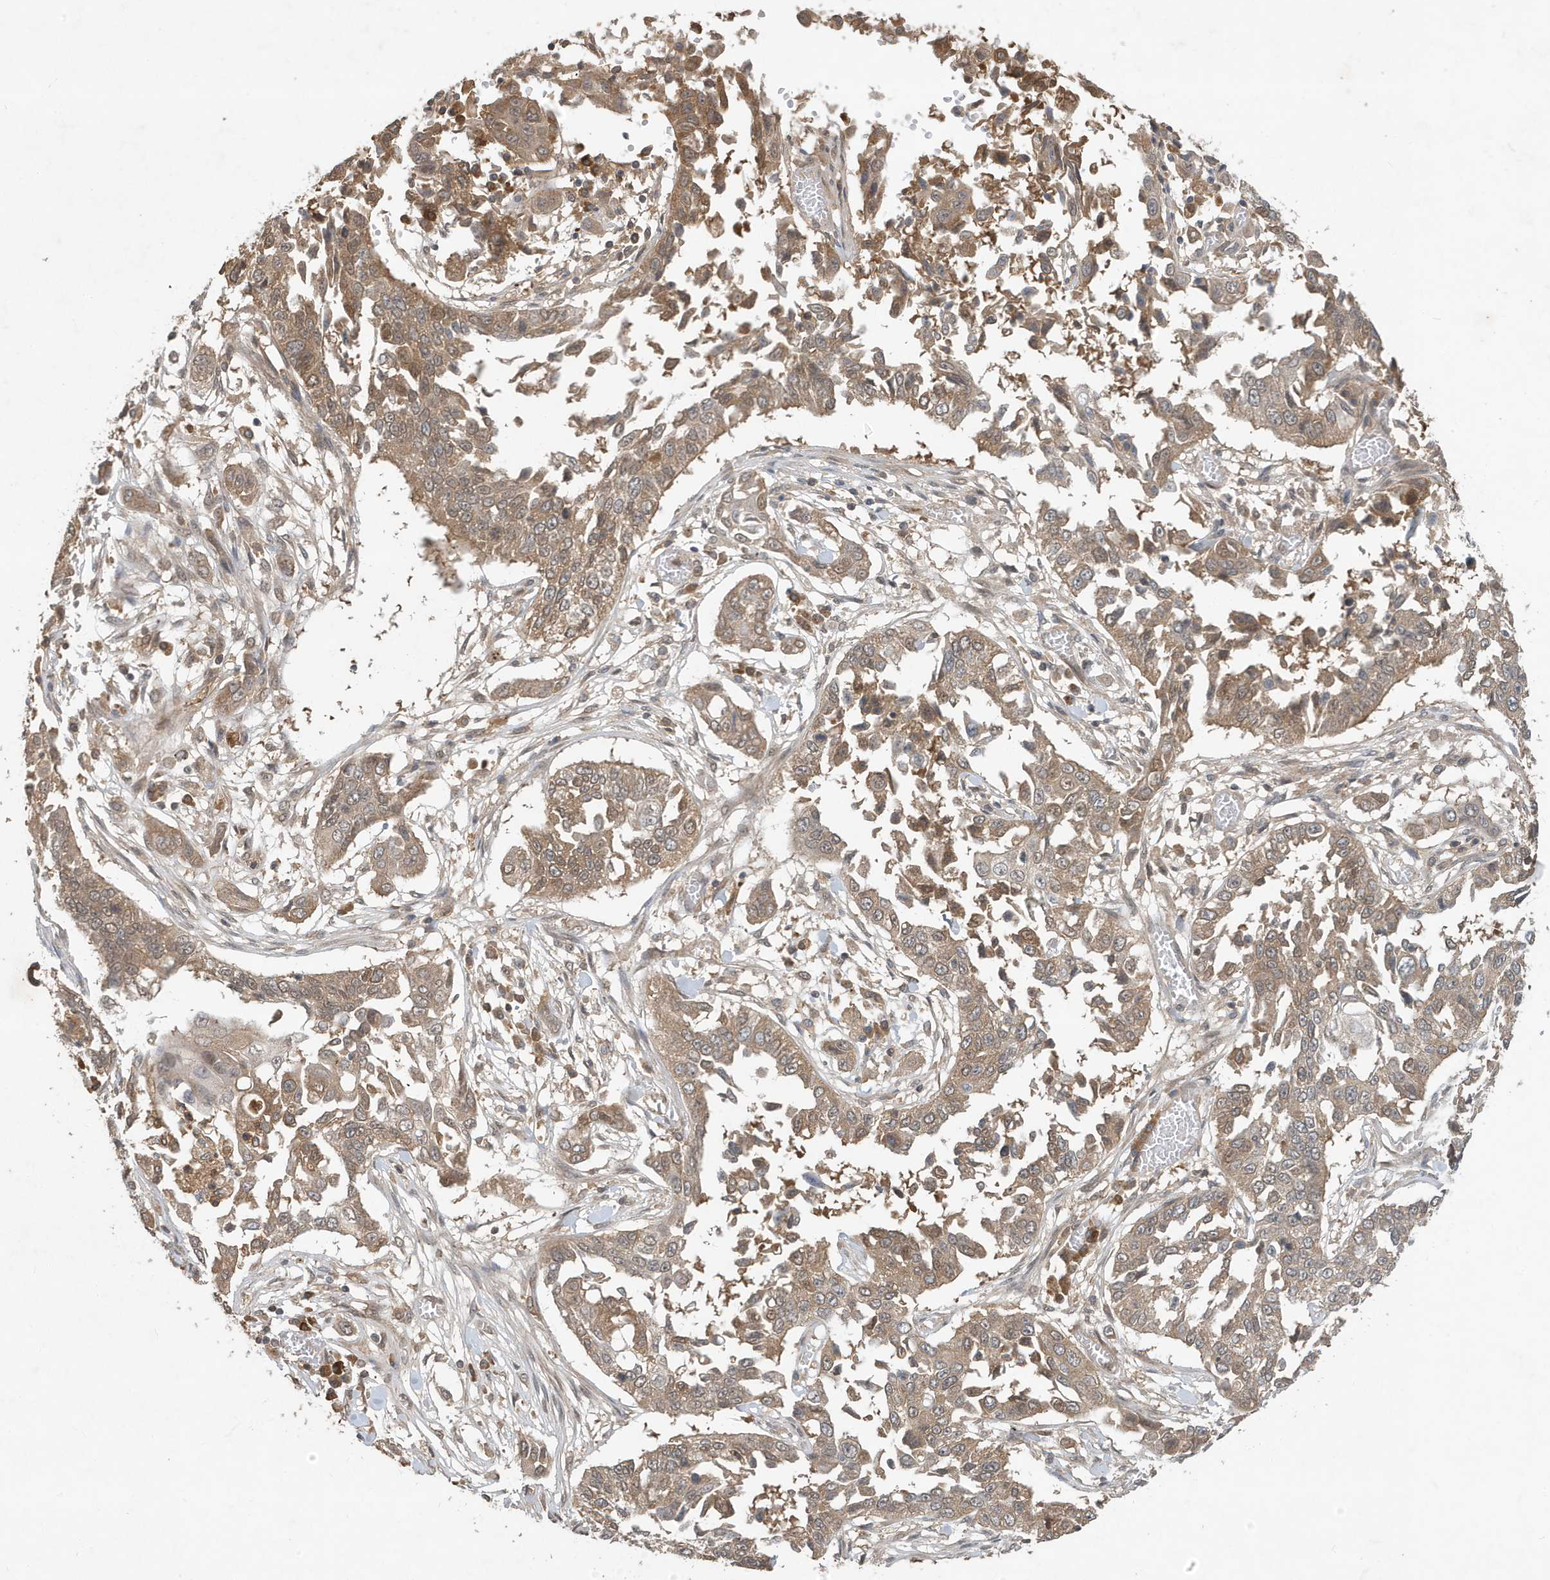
{"staining": {"intensity": "weak", "quantity": ">75%", "location": "cytoplasmic/membranous"}, "tissue": "lung cancer", "cell_type": "Tumor cells", "image_type": "cancer", "snomed": [{"axis": "morphology", "description": "Squamous cell carcinoma, NOS"}, {"axis": "topography", "description": "Lung"}], "caption": "This is a histology image of immunohistochemistry staining of lung cancer, which shows weak staining in the cytoplasmic/membranous of tumor cells.", "gene": "ABCB9", "patient": {"sex": "male", "age": 71}}